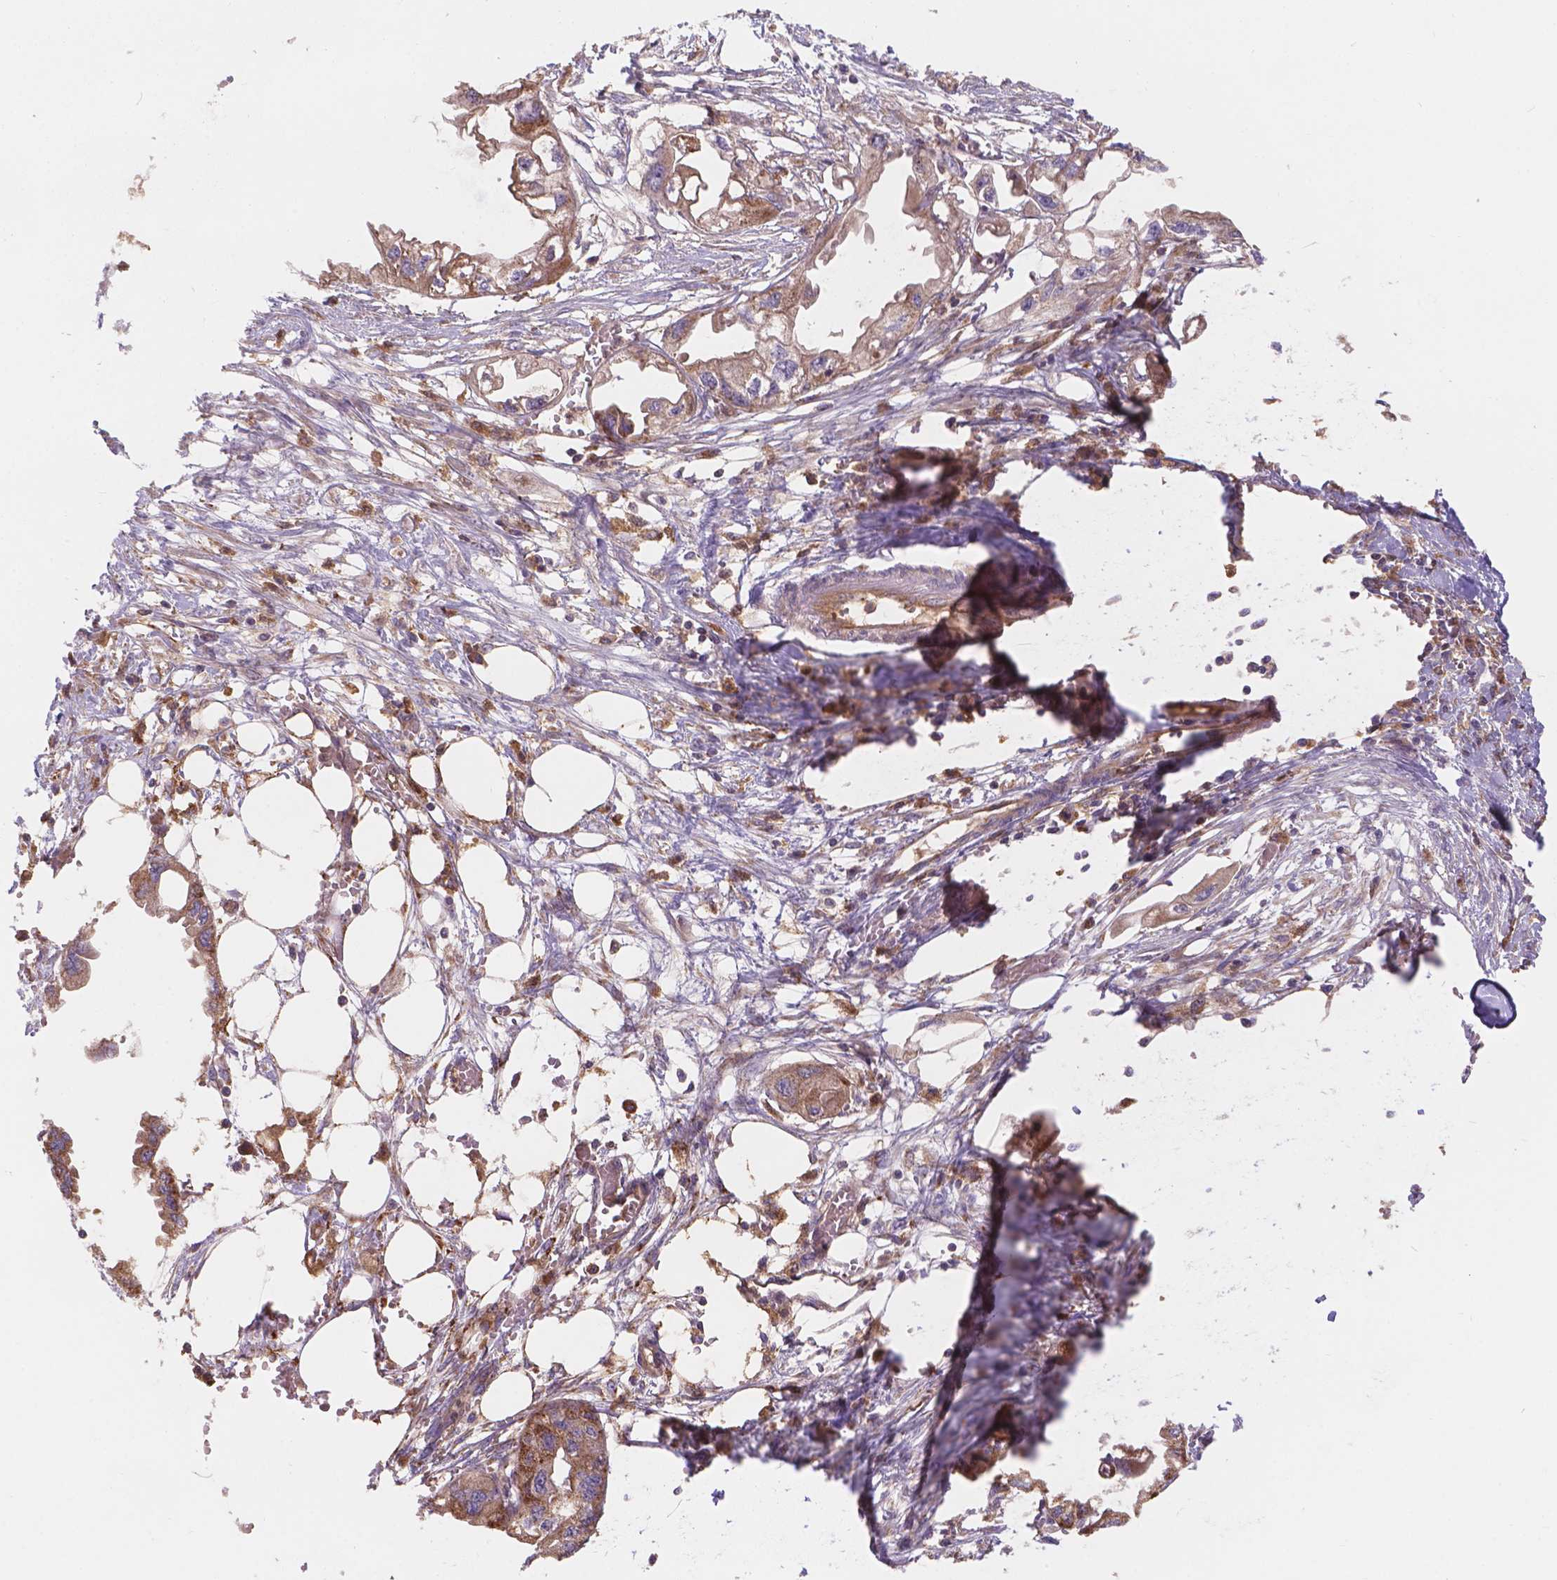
{"staining": {"intensity": "strong", "quantity": "<25%", "location": "cytoplasmic/membranous"}, "tissue": "endometrial cancer", "cell_type": "Tumor cells", "image_type": "cancer", "snomed": [{"axis": "morphology", "description": "Adenocarcinoma, NOS"}, {"axis": "morphology", "description": "Adenocarcinoma, metastatic, NOS"}, {"axis": "topography", "description": "Adipose tissue"}, {"axis": "topography", "description": "Endometrium"}], "caption": "High-power microscopy captured an immunohistochemistry micrograph of endometrial adenocarcinoma, revealing strong cytoplasmic/membranous expression in about <25% of tumor cells.", "gene": "CDK10", "patient": {"sex": "female", "age": 67}}